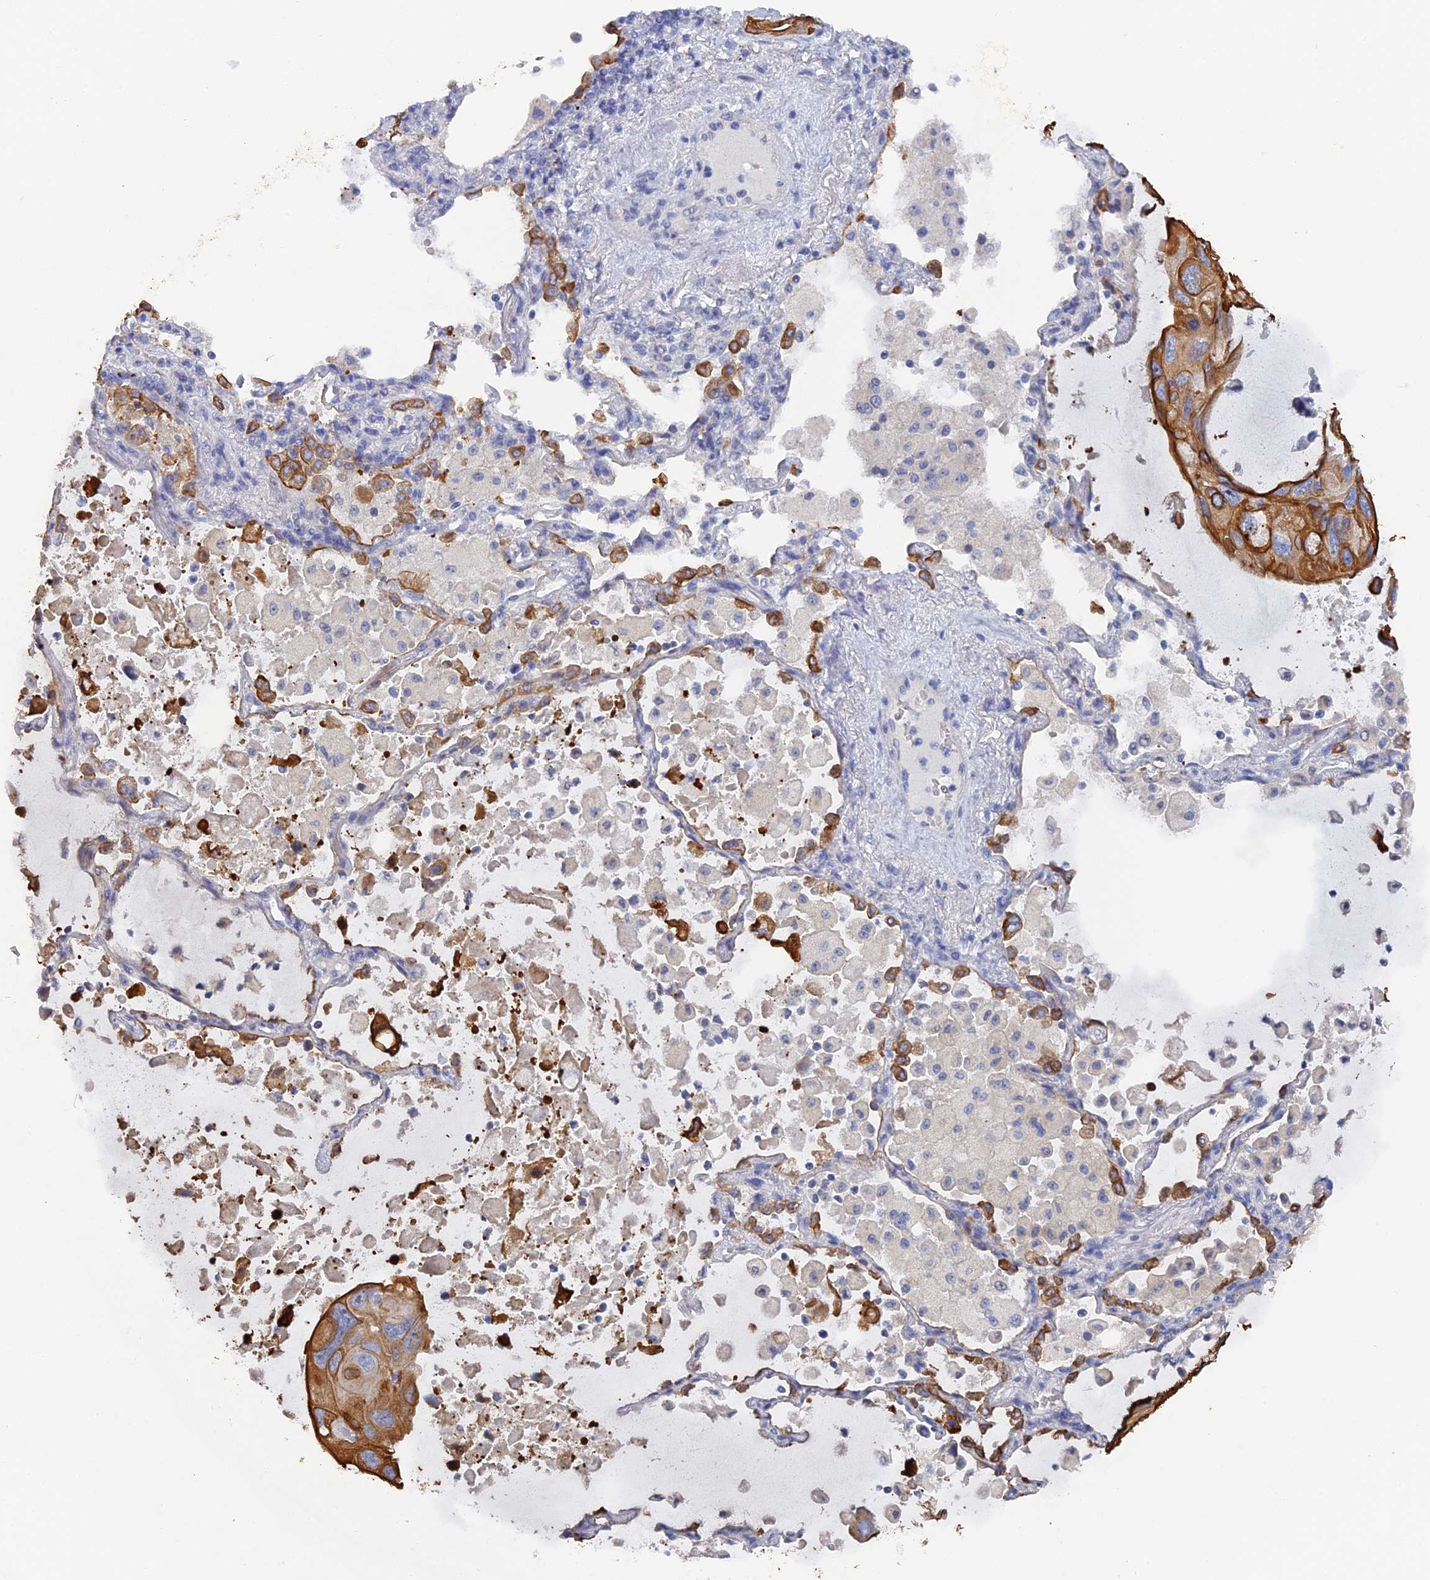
{"staining": {"intensity": "moderate", "quantity": ">75%", "location": "cytoplasmic/membranous"}, "tissue": "lung cancer", "cell_type": "Tumor cells", "image_type": "cancer", "snomed": [{"axis": "morphology", "description": "Squamous cell carcinoma, NOS"}, {"axis": "topography", "description": "Lung"}], "caption": "IHC micrograph of neoplastic tissue: human lung cancer stained using immunohistochemistry (IHC) shows medium levels of moderate protein expression localized specifically in the cytoplasmic/membranous of tumor cells, appearing as a cytoplasmic/membranous brown color.", "gene": "SRFBP1", "patient": {"sex": "female", "age": 73}}